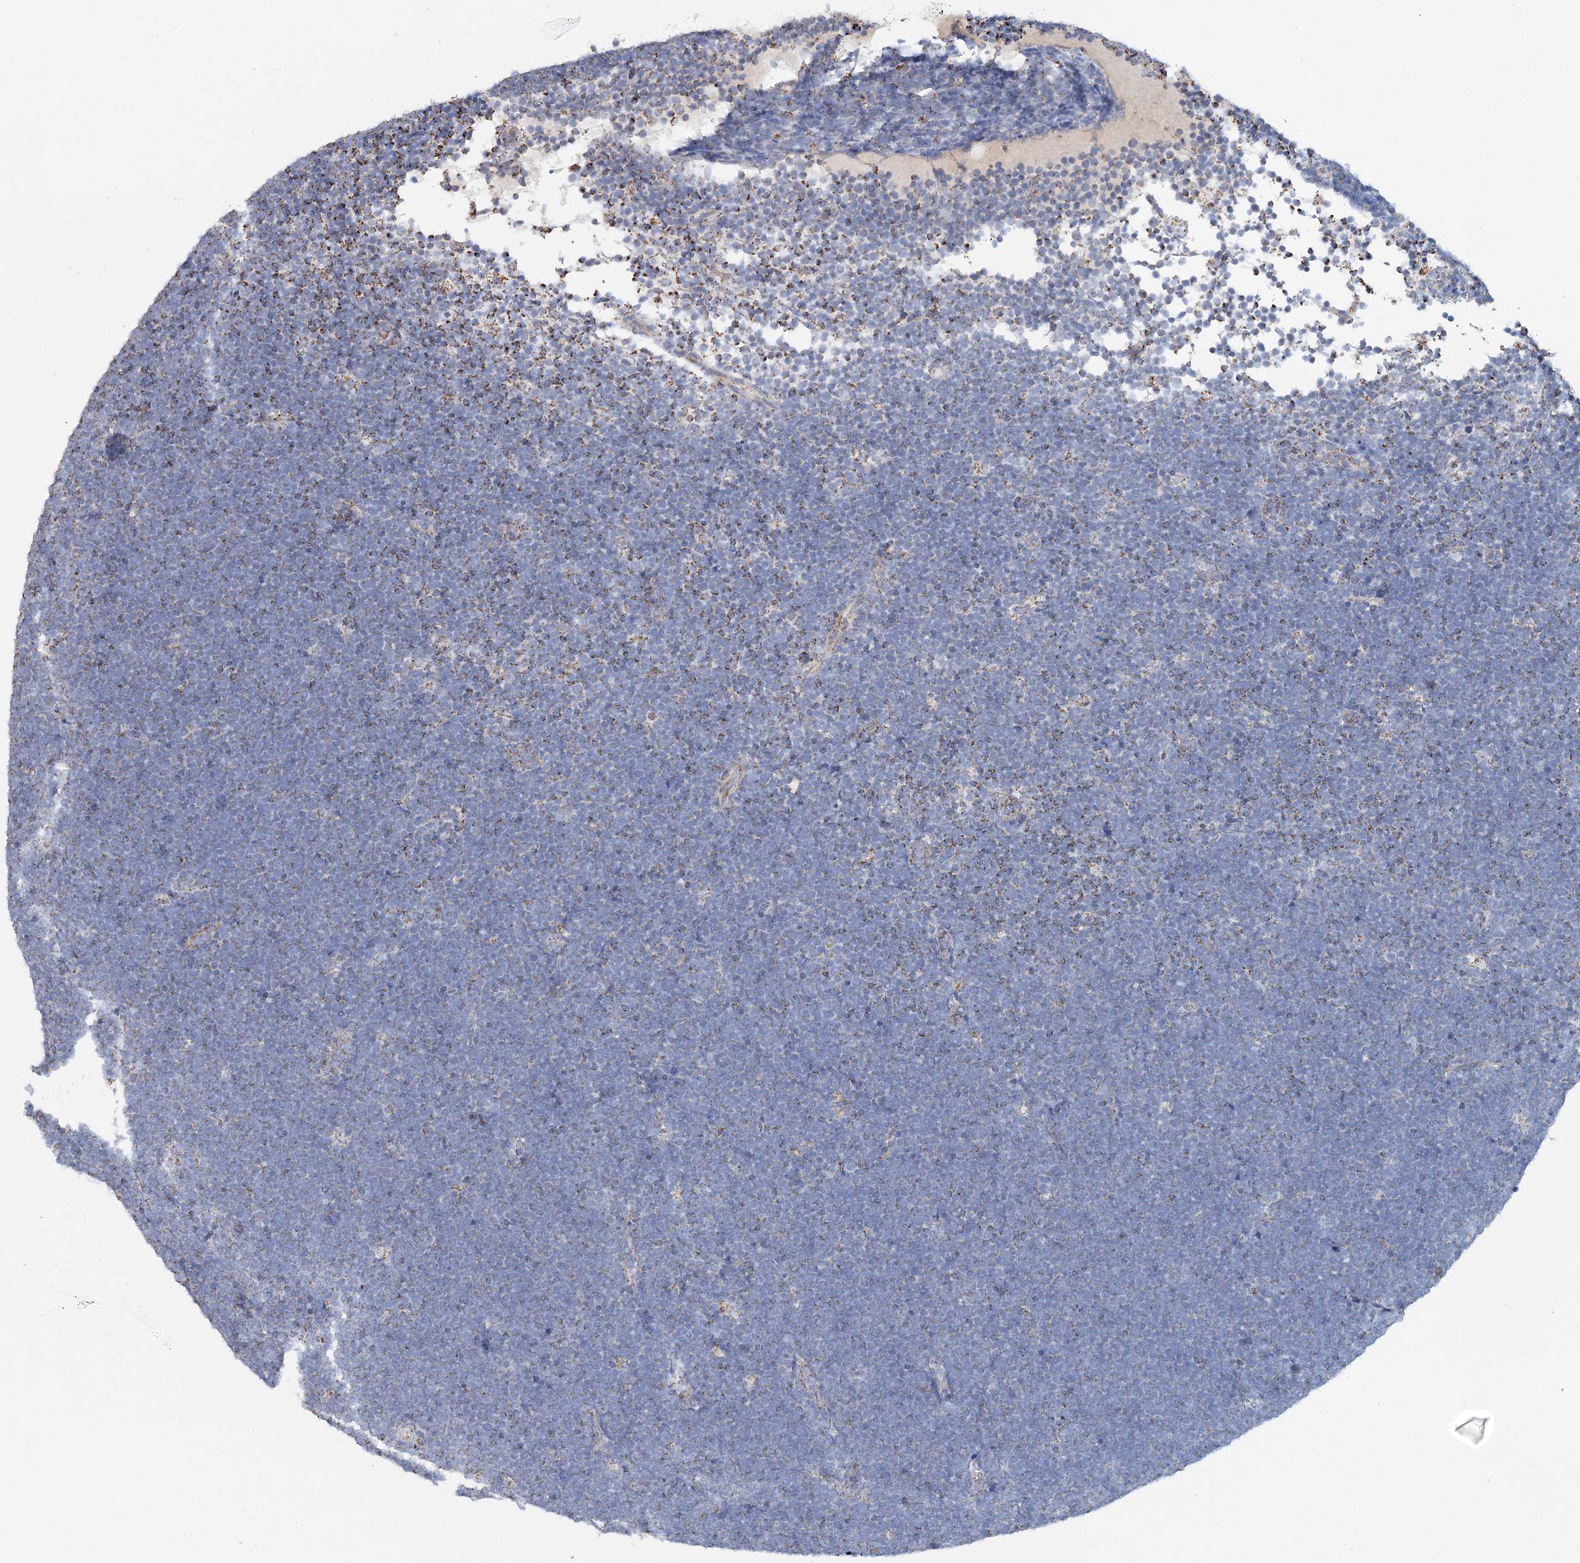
{"staining": {"intensity": "moderate", "quantity": "<25%", "location": "cytoplasmic/membranous"}, "tissue": "lymphoma", "cell_type": "Tumor cells", "image_type": "cancer", "snomed": [{"axis": "morphology", "description": "Malignant lymphoma, non-Hodgkin's type, High grade"}, {"axis": "topography", "description": "Lymph node"}], "caption": "Protein positivity by IHC reveals moderate cytoplasmic/membranous positivity in about <25% of tumor cells in lymphoma.", "gene": "MRPL44", "patient": {"sex": "male", "age": 13}}